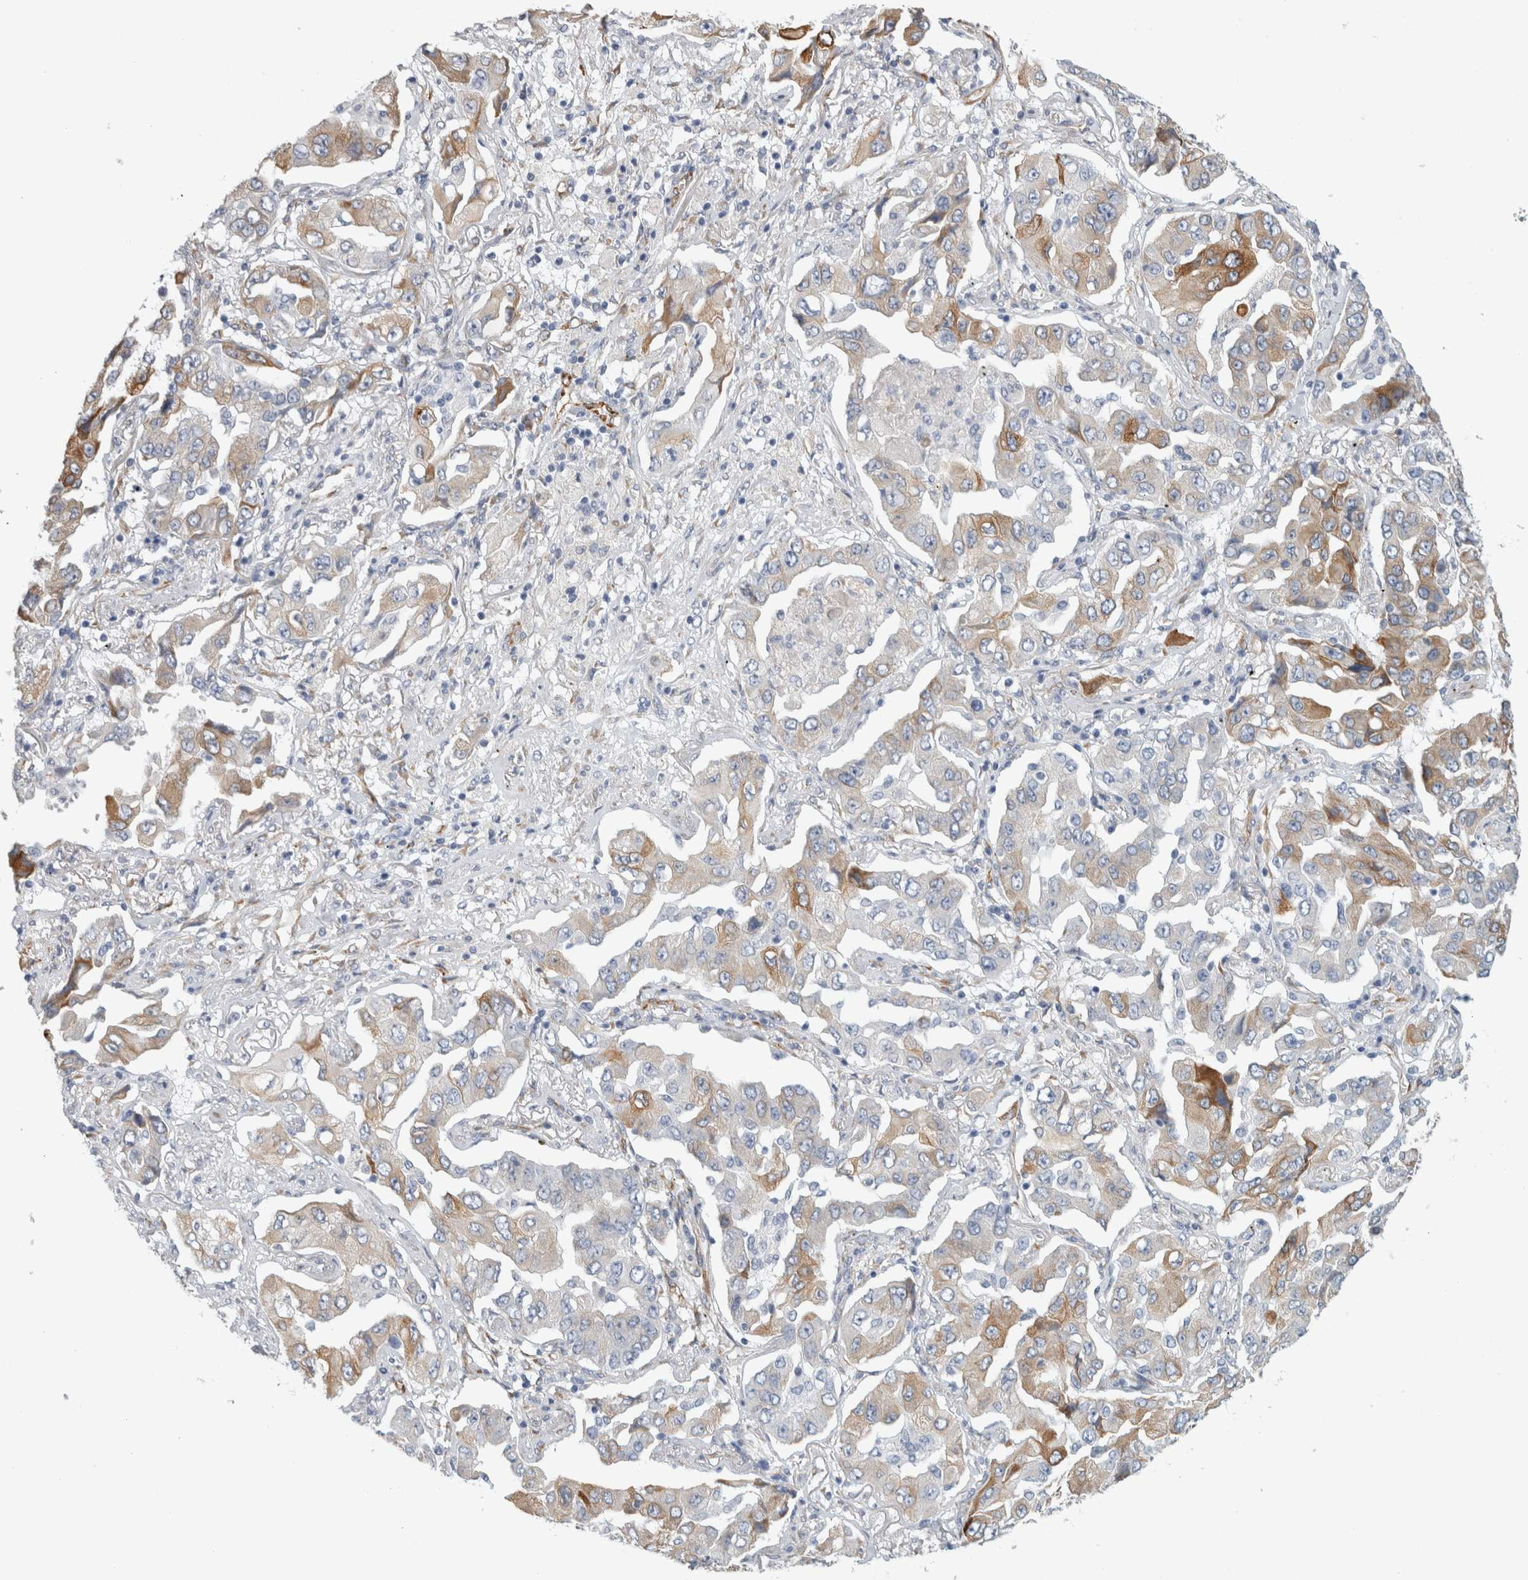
{"staining": {"intensity": "moderate", "quantity": "25%-75%", "location": "cytoplasmic/membranous"}, "tissue": "lung cancer", "cell_type": "Tumor cells", "image_type": "cancer", "snomed": [{"axis": "morphology", "description": "Adenocarcinoma, NOS"}, {"axis": "topography", "description": "Lung"}], "caption": "Lung cancer stained for a protein reveals moderate cytoplasmic/membranous positivity in tumor cells.", "gene": "B3GNT3", "patient": {"sex": "female", "age": 65}}